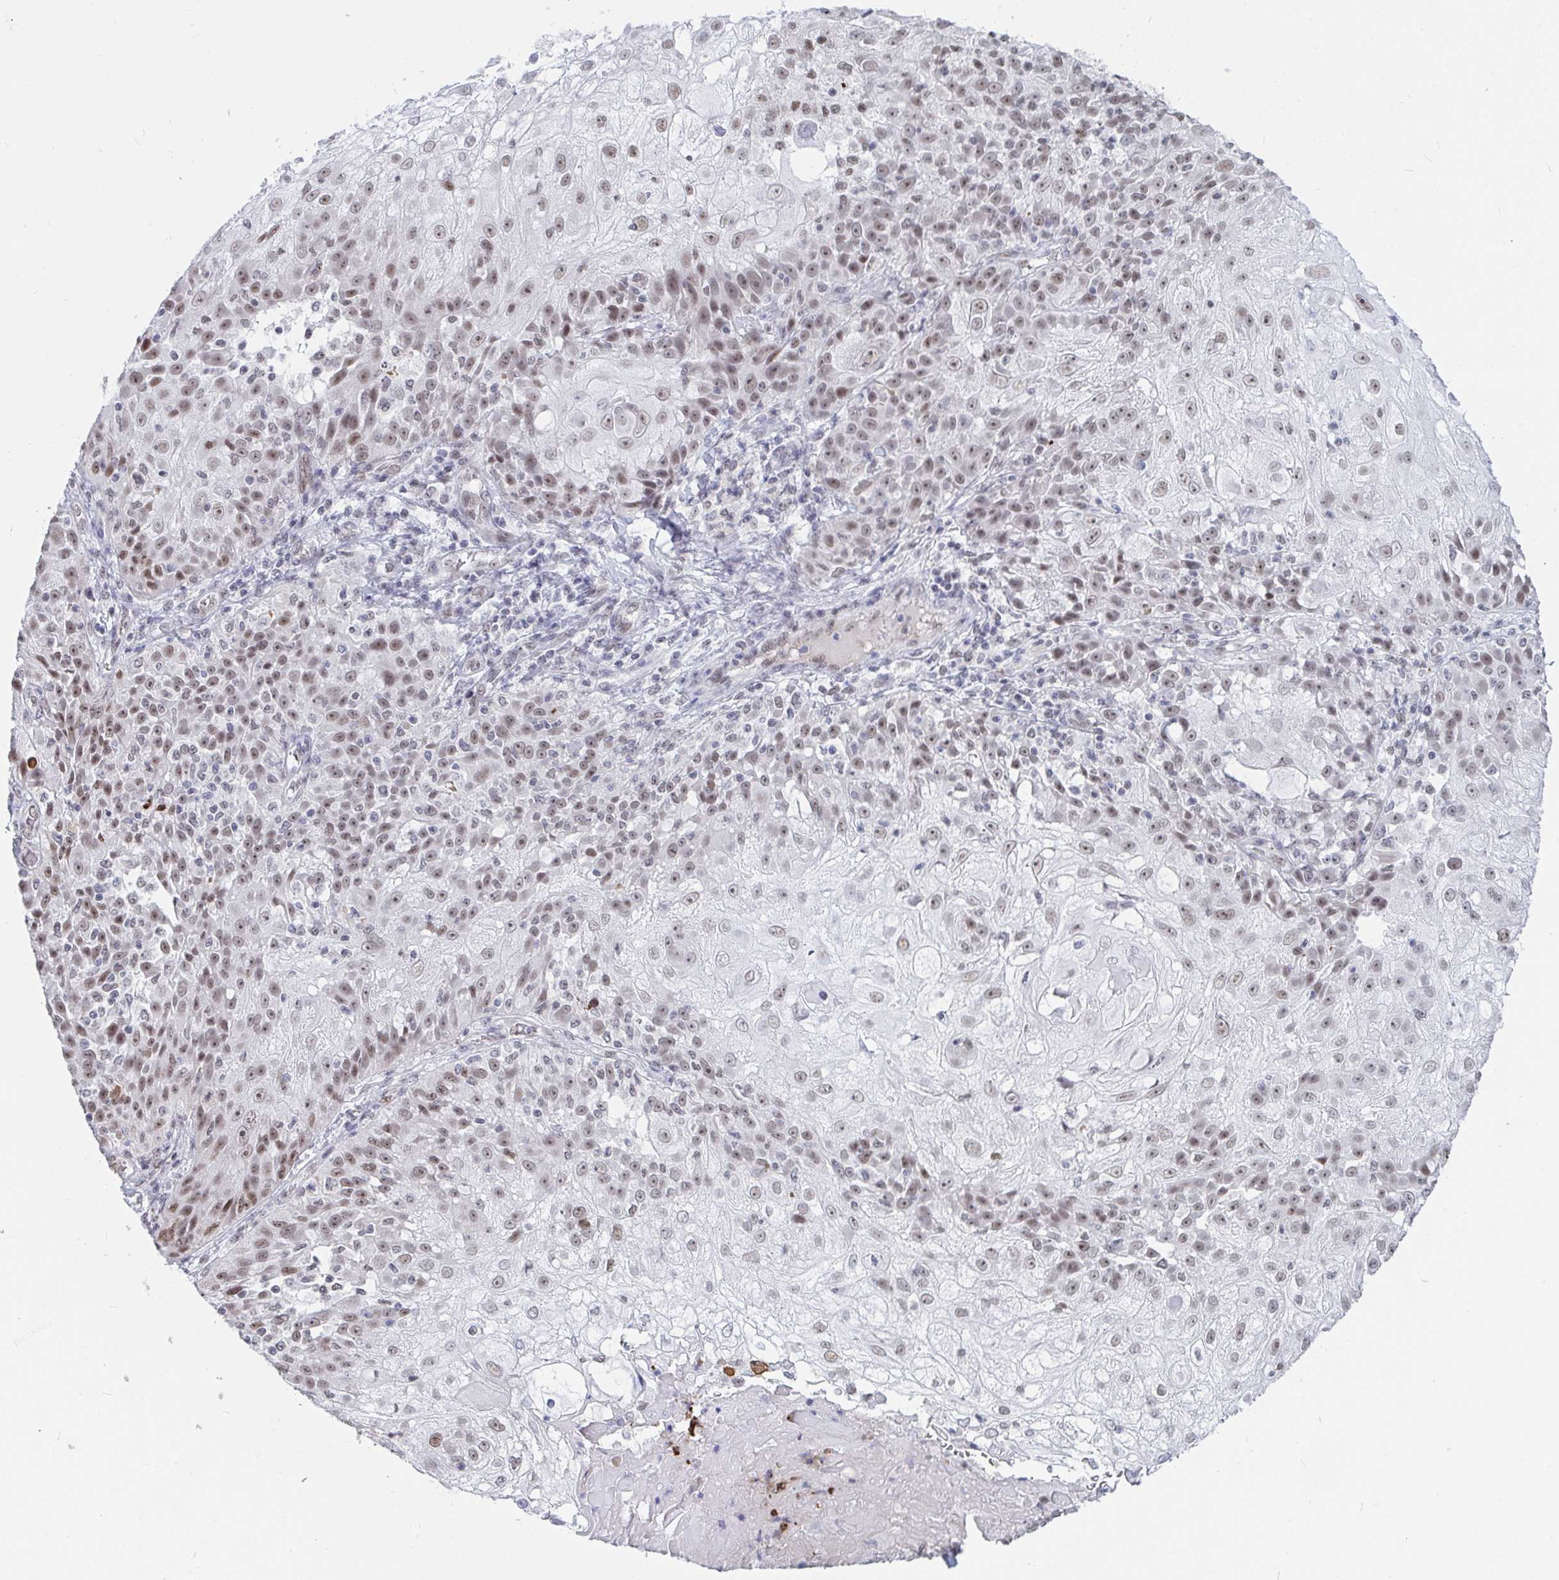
{"staining": {"intensity": "weak", "quantity": ">75%", "location": "nuclear"}, "tissue": "skin cancer", "cell_type": "Tumor cells", "image_type": "cancer", "snomed": [{"axis": "morphology", "description": "Normal tissue, NOS"}, {"axis": "morphology", "description": "Squamous cell carcinoma, NOS"}, {"axis": "topography", "description": "Skin"}], "caption": "Weak nuclear protein expression is identified in approximately >75% of tumor cells in squamous cell carcinoma (skin). Using DAB (3,3'-diaminobenzidine) (brown) and hematoxylin (blue) stains, captured at high magnification using brightfield microscopy.", "gene": "TRIP12", "patient": {"sex": "female", "age": 83}}